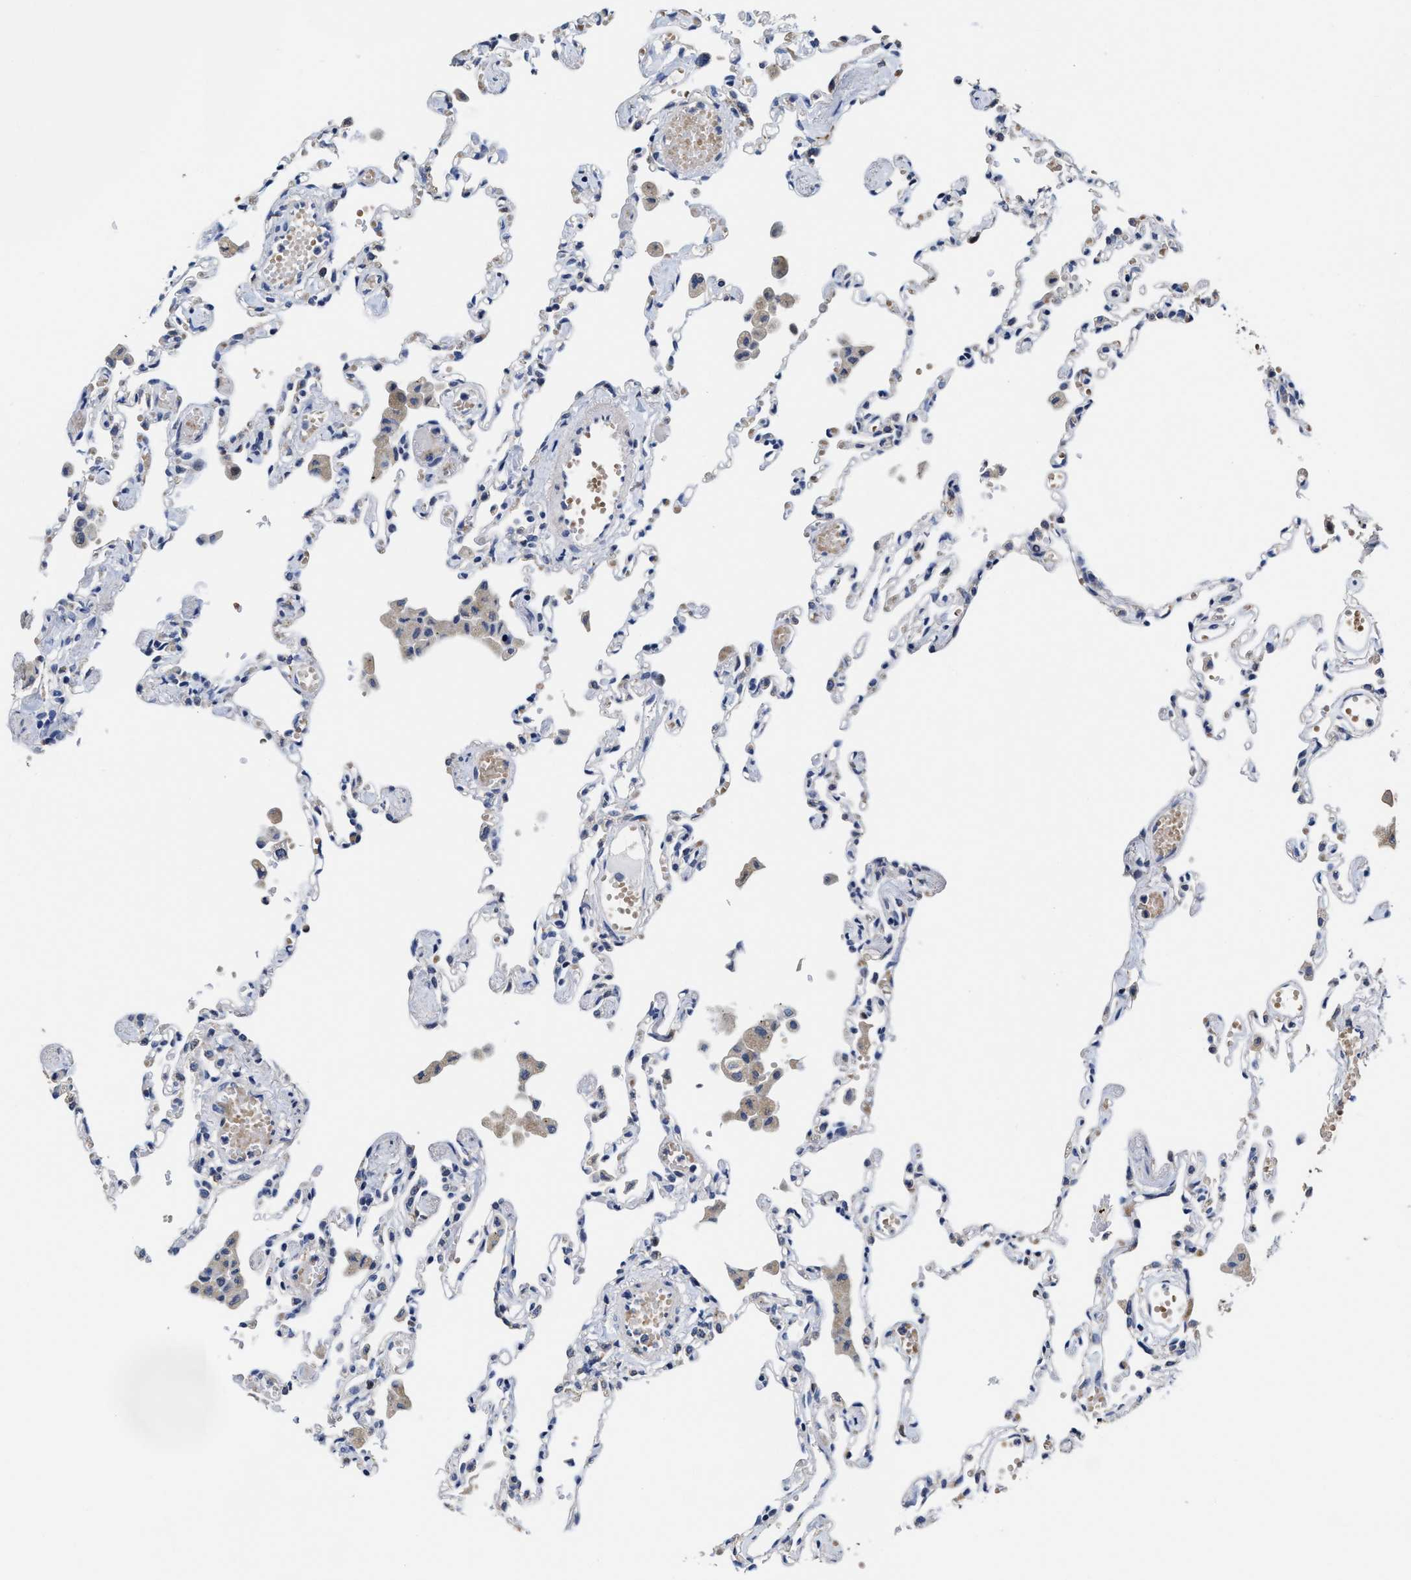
{"staining": {"intensity": "negative", "quantity": "none", "location": "none"}, "tissue": "lung", "cell_type": "Alveolar cells", "image_type": "normal", "snomed": [{"axis": "morphology", "description": "Normal tissue, NOS"}, {"axis": "topography", "description": "Bronchus"}, {"axis": "topography", "description": "Lung"}], "caption": "This is a micrograph of immunohistochemistry staining of benign lung, which shows no positivity in alveolar cells.", "gene": "ZFAT", "patient": {"sex": "female", "age": 49}}